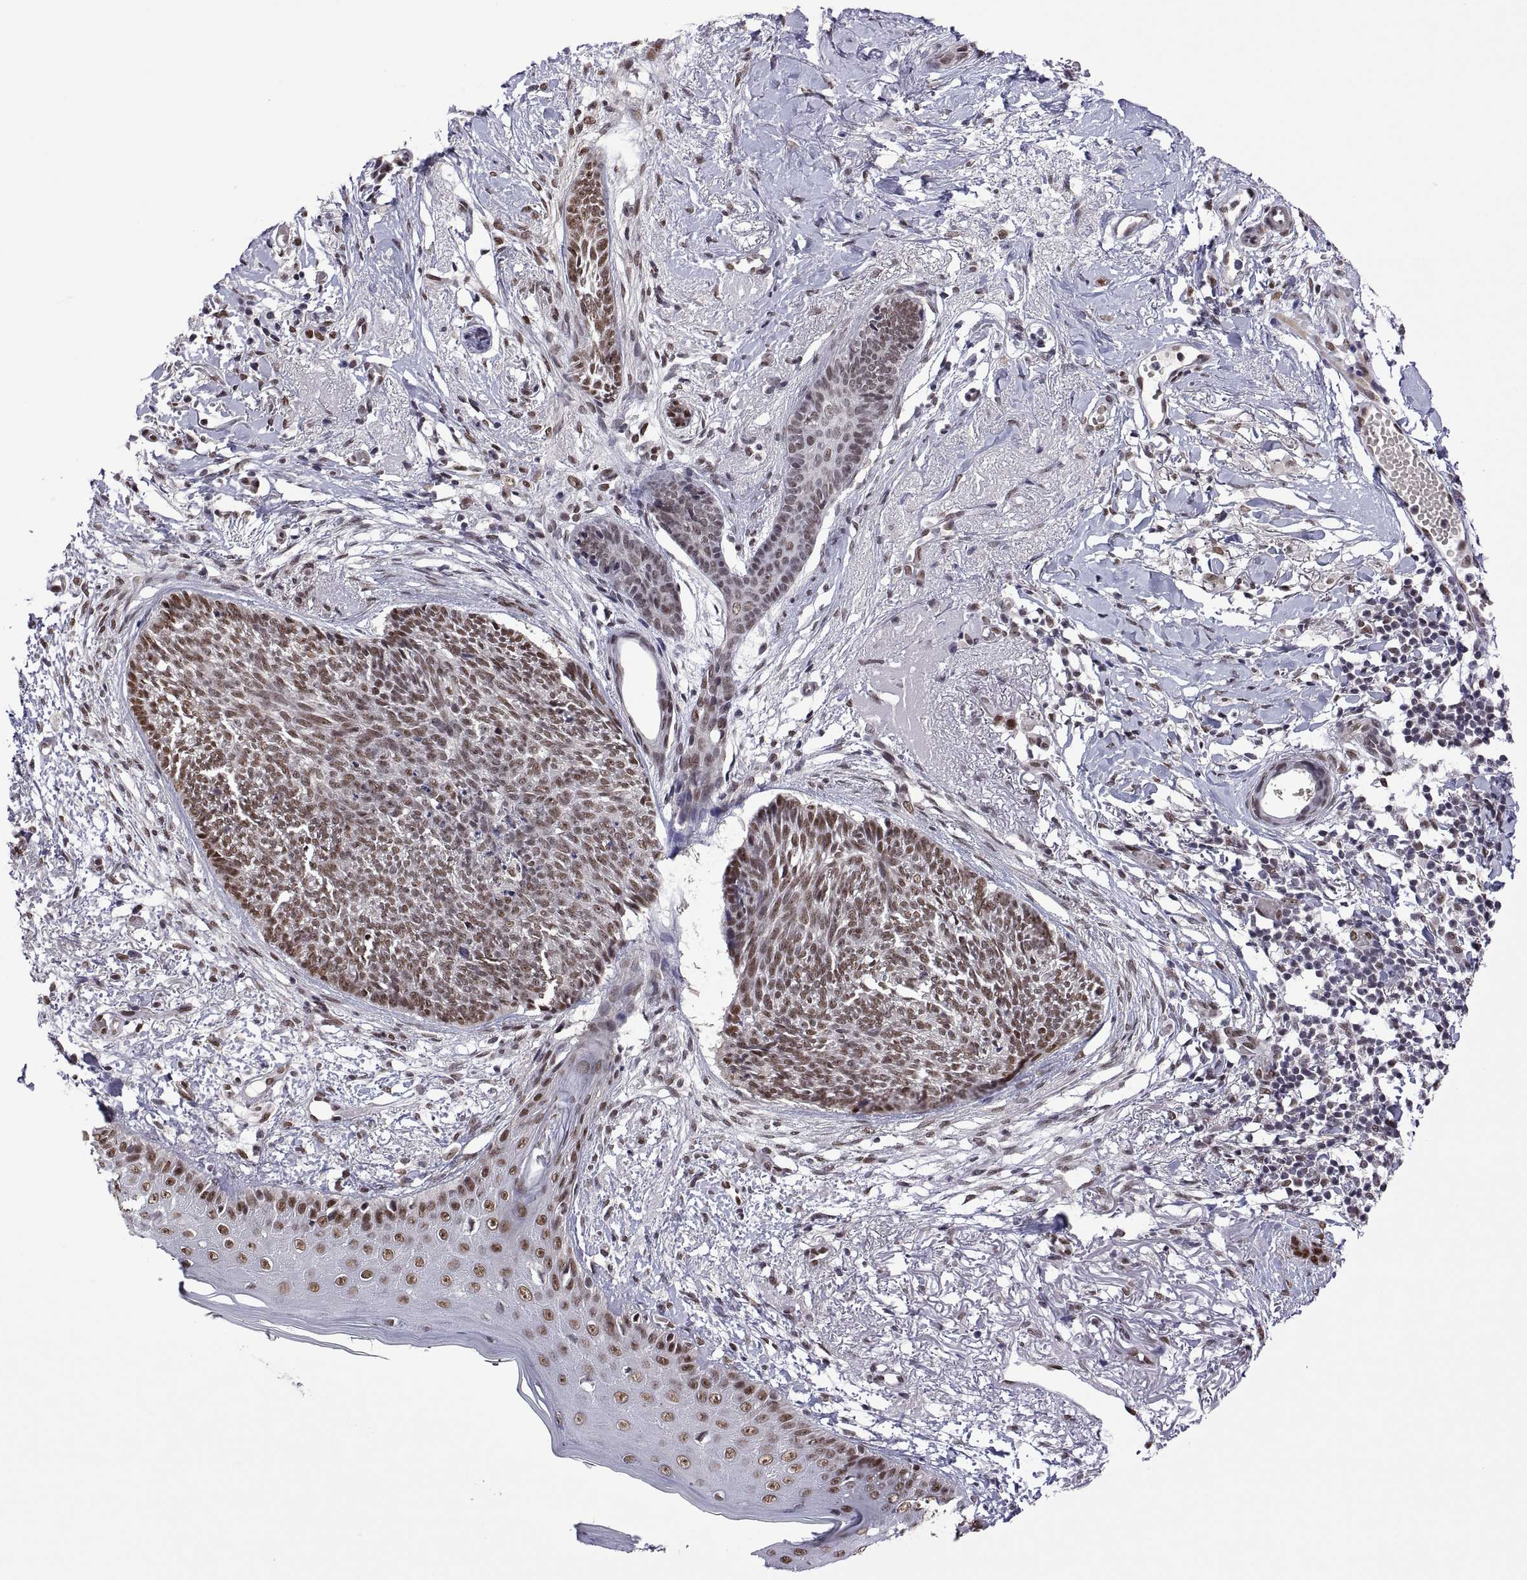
{"staining": {"intensity": "moderate", "quantity": ">75%", "location": "nuclear"}, "tissue": "skin cancer", "cell_type": "Tumor cells", "image_type": "cancer", "snomed": [{"axis": "morphology", "description": "Normal tissue, NOS"}, {"axis": "morphology", "description": "Basal cell carcinoma"}, {"axis": "topography", "description": "Skin"}], "caption": "Skin cancer stained for a protein (brown) exhibits moderate nuclear positive expression in about >75% of tumor cells.", "gene": "NR4A1", "patient": {"sex": "male", "age": 84}}